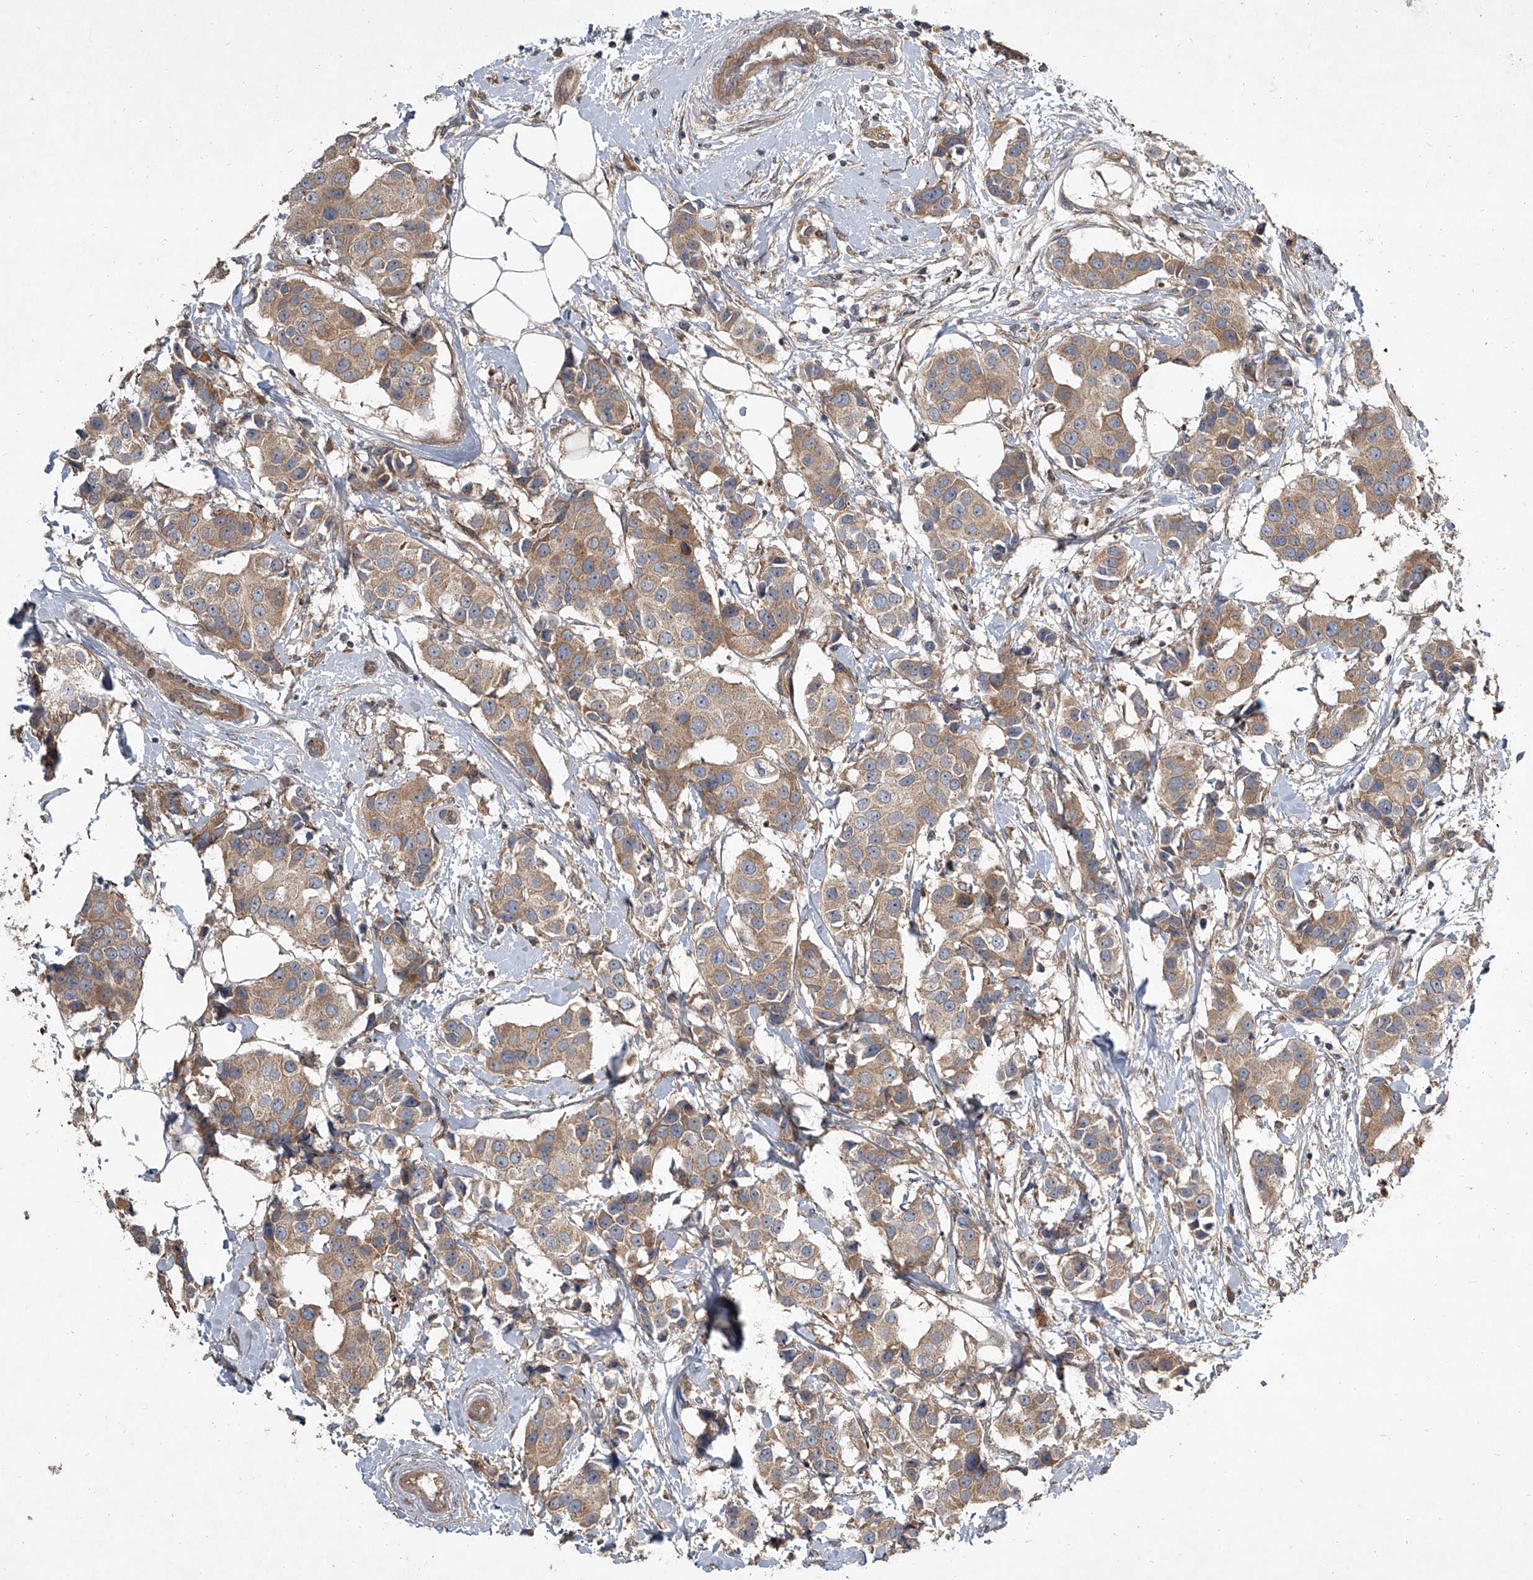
{"staining": {"intensity": "moderate", "quantity": ">75%", "location": "cytoplasmic/membranous"}, "tissue": "breast cancer", "cell_type": "Tumor cells", "image_type": "cancer", "snomed": [{"axis": "morphology", "description": "Normal tissue, NOS"}, {"axis": "morphology", "description": "Duct carcinoma"}, {"axis": "topography", "description": "Breast"}], "caption": "Immunohistochemistry of breast cancer (invasive ductal carcinoma) displays medium levels of moderate cytoplasmic/membranous positivity in approximately >75% of tumor cells.", "gene": "EVA1C", "patient": {"sex": "female", "age": 39}}